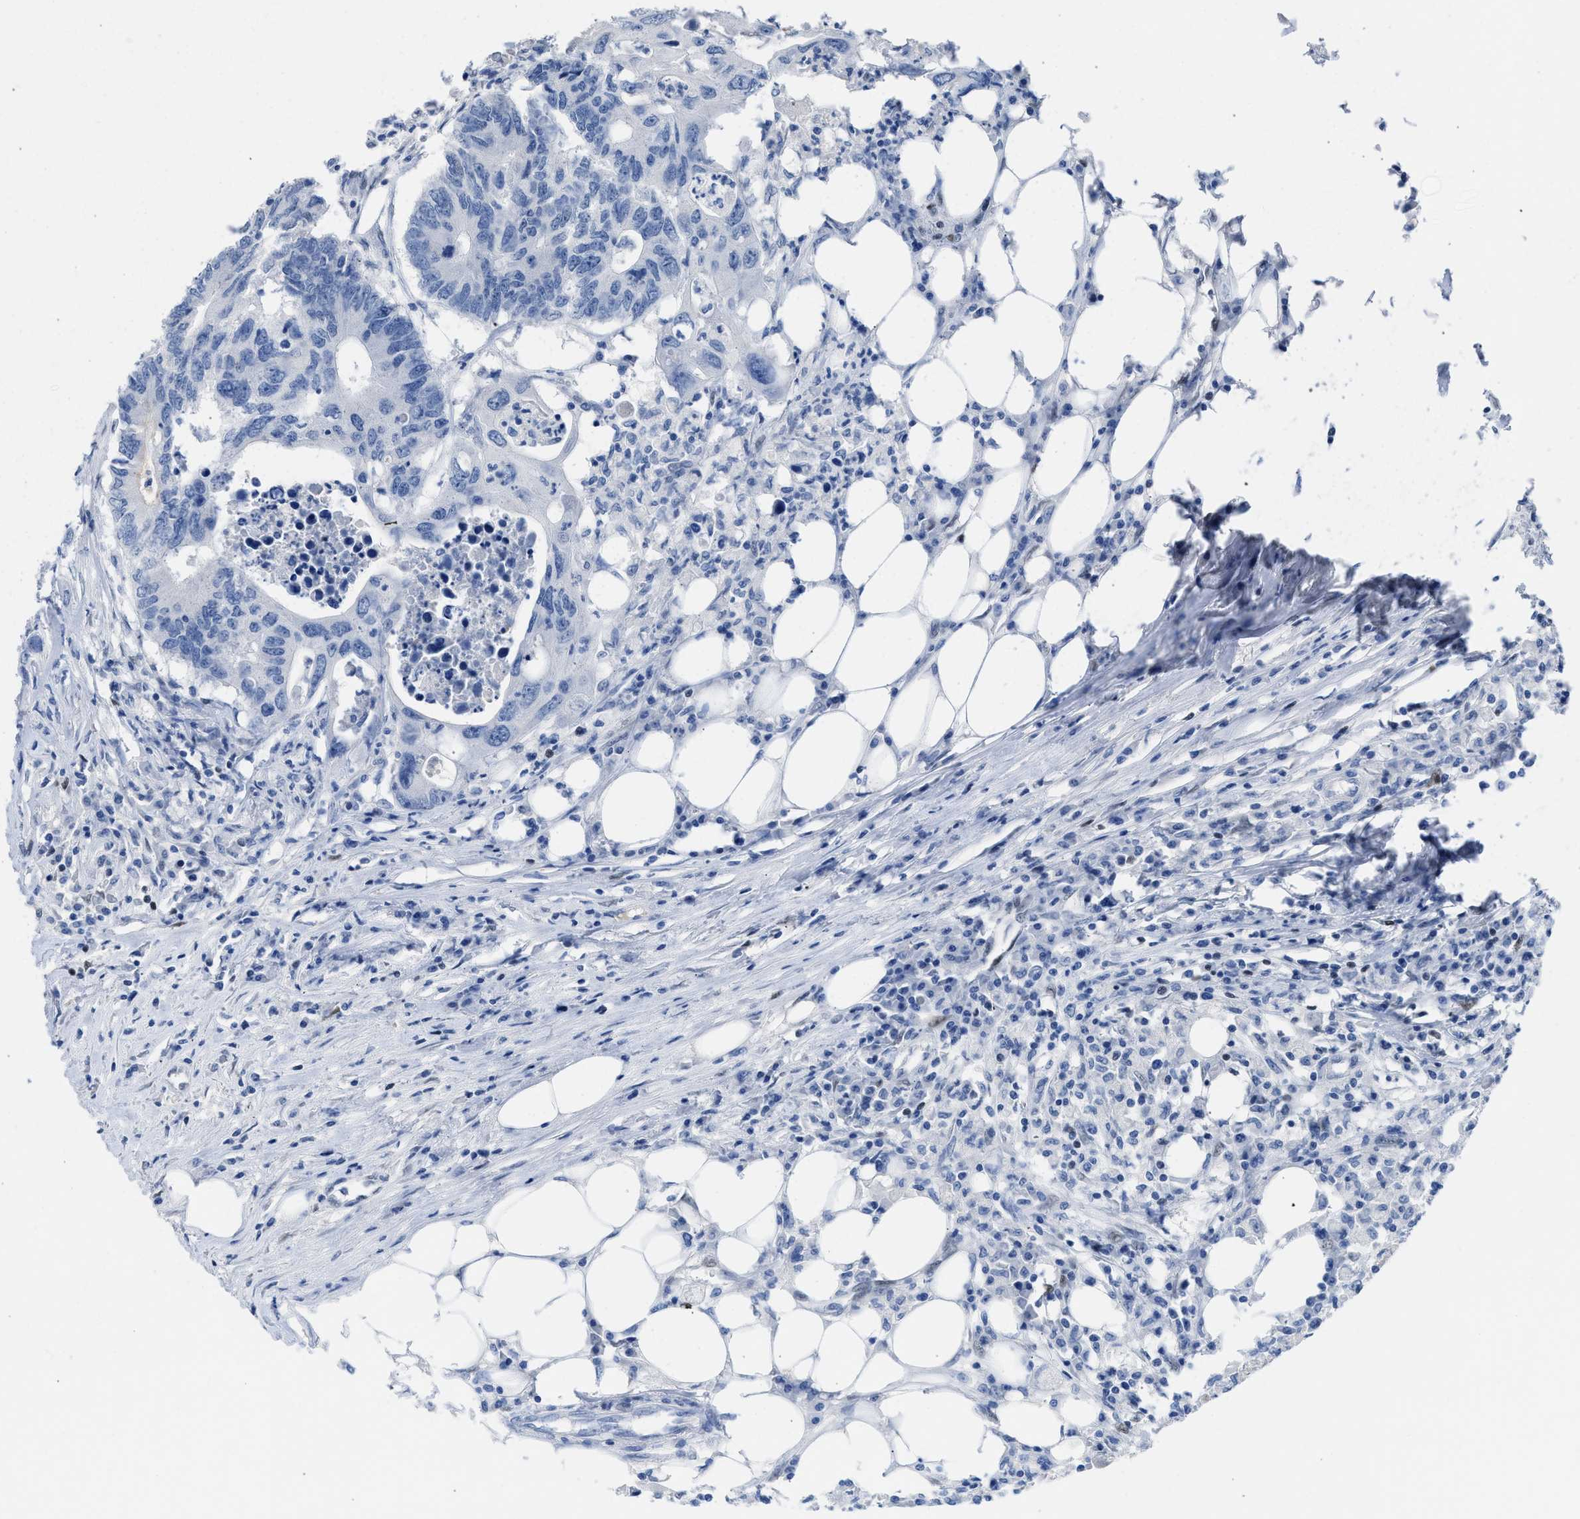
{"staining": {"intensity": "negative", "quantity": "none", "location": "none"}, "tissue": "colorectal cancer", "cell_type": "Tumor cells", "image_type": "cancer", "snomed": [{"axis": "morphology", "description": "Adenocarcinoma, NOS"}, {"axis": "topography", "description": "Colon"}], "caption": "Colorectal cancer was stained to show a protein in brown. There is no significant expression in tumor cells.", "gene": "LEF1", "patient": {"sex": "male", "age": 71}}